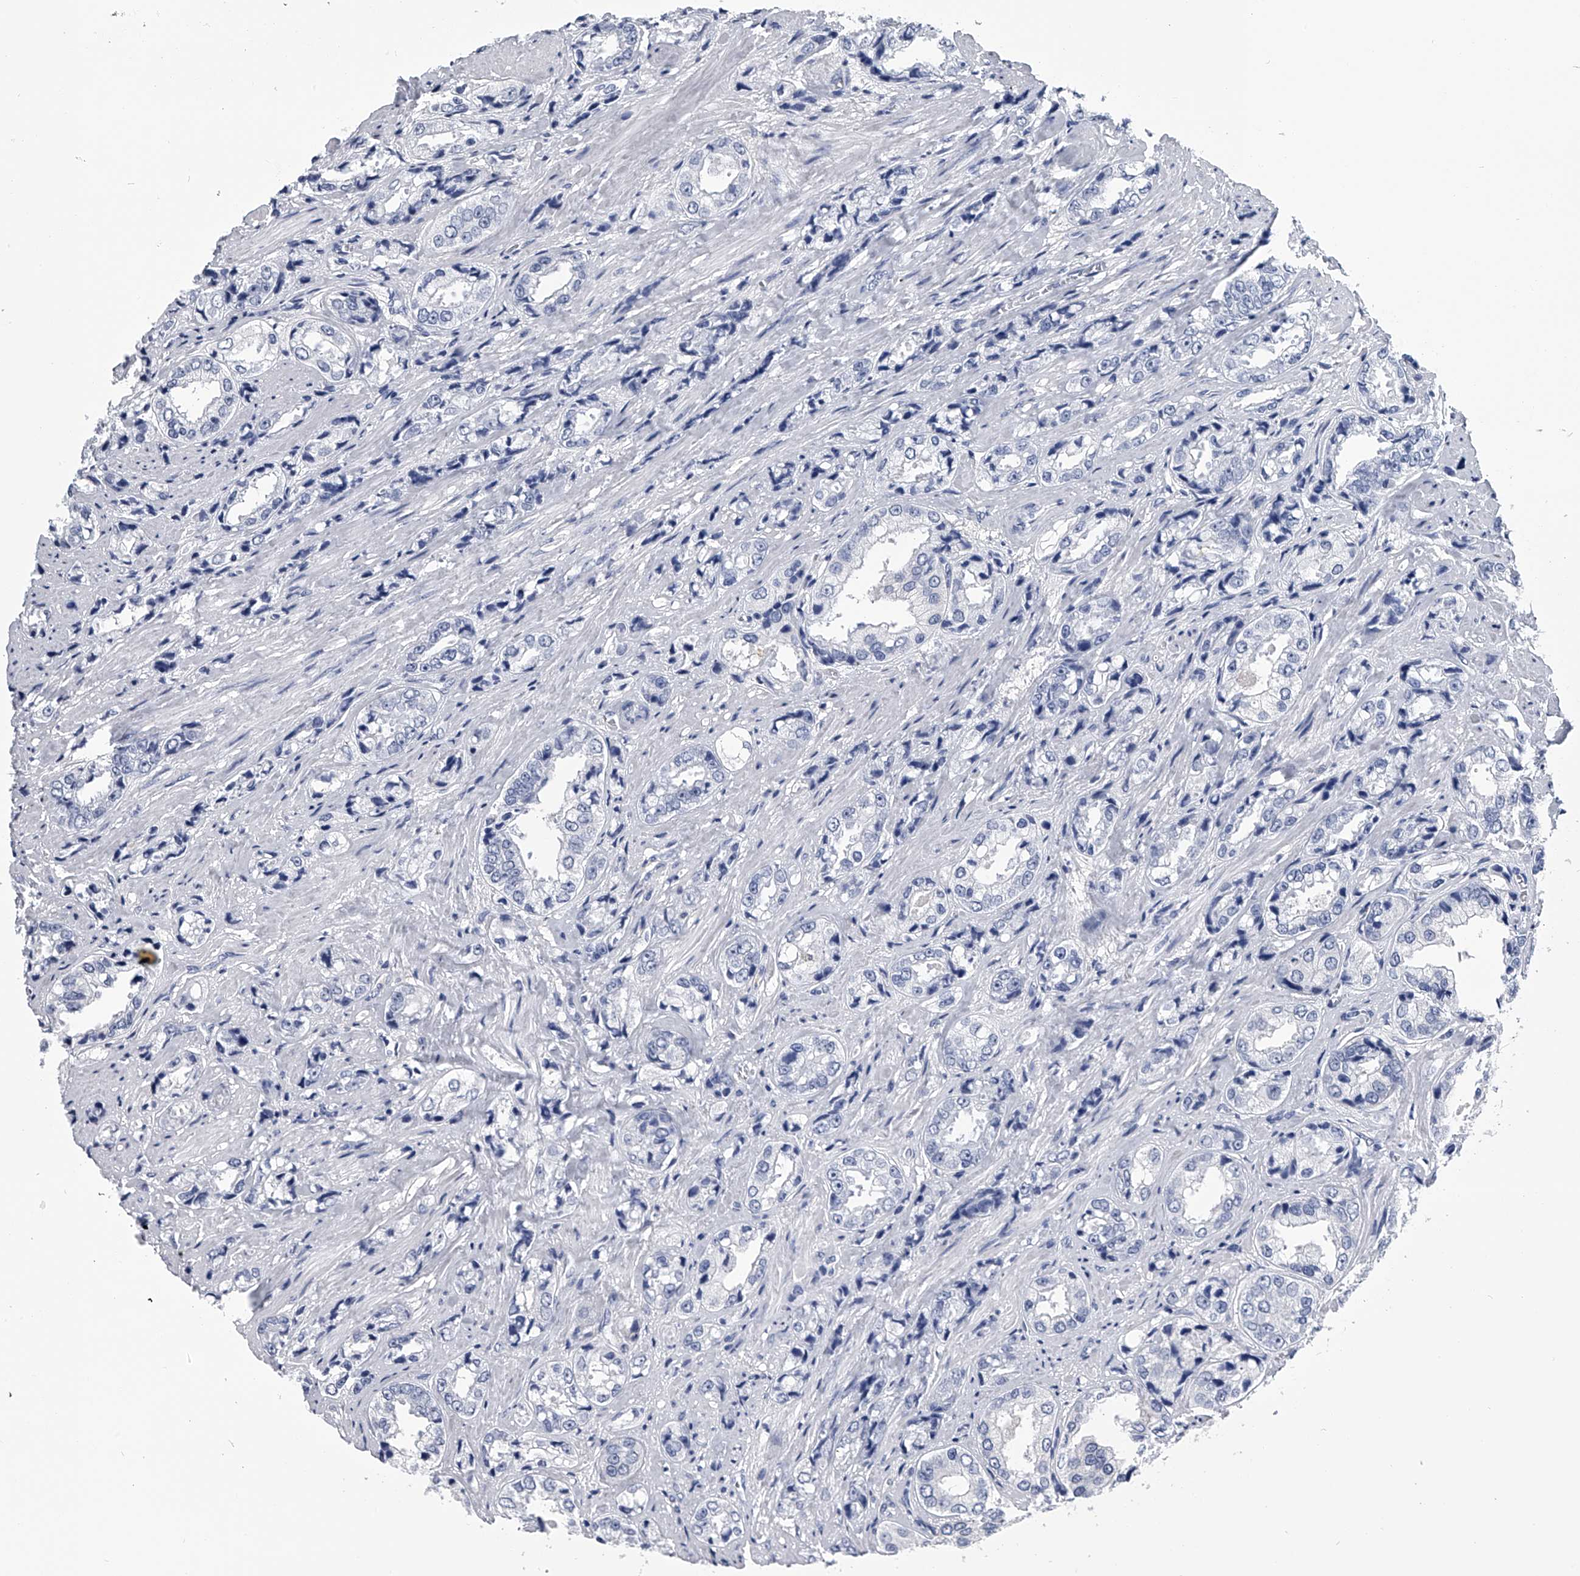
{"staining": {"intensity": "negative", "quantity": "none", "location": "none"}, "tissue": "prostate cancer", "cell_type": "Tumor cells", "image_type": "cancer", "snomed": [{"axis": "morphology", "description": "Adenocarcinoma, High grade"}, {"axis": "topography", "description": "Prostate"}], "caption": "This is a photomicrograph of IHC staining of prostate cancer, which shows no staining in tumor cells. (DAB (3,3'-diaminobenzidine) IHC visualized using brightfield microscopy, high magnification).", "gene": "PDXK", "patient": {"sex": "male", "age": 61}}